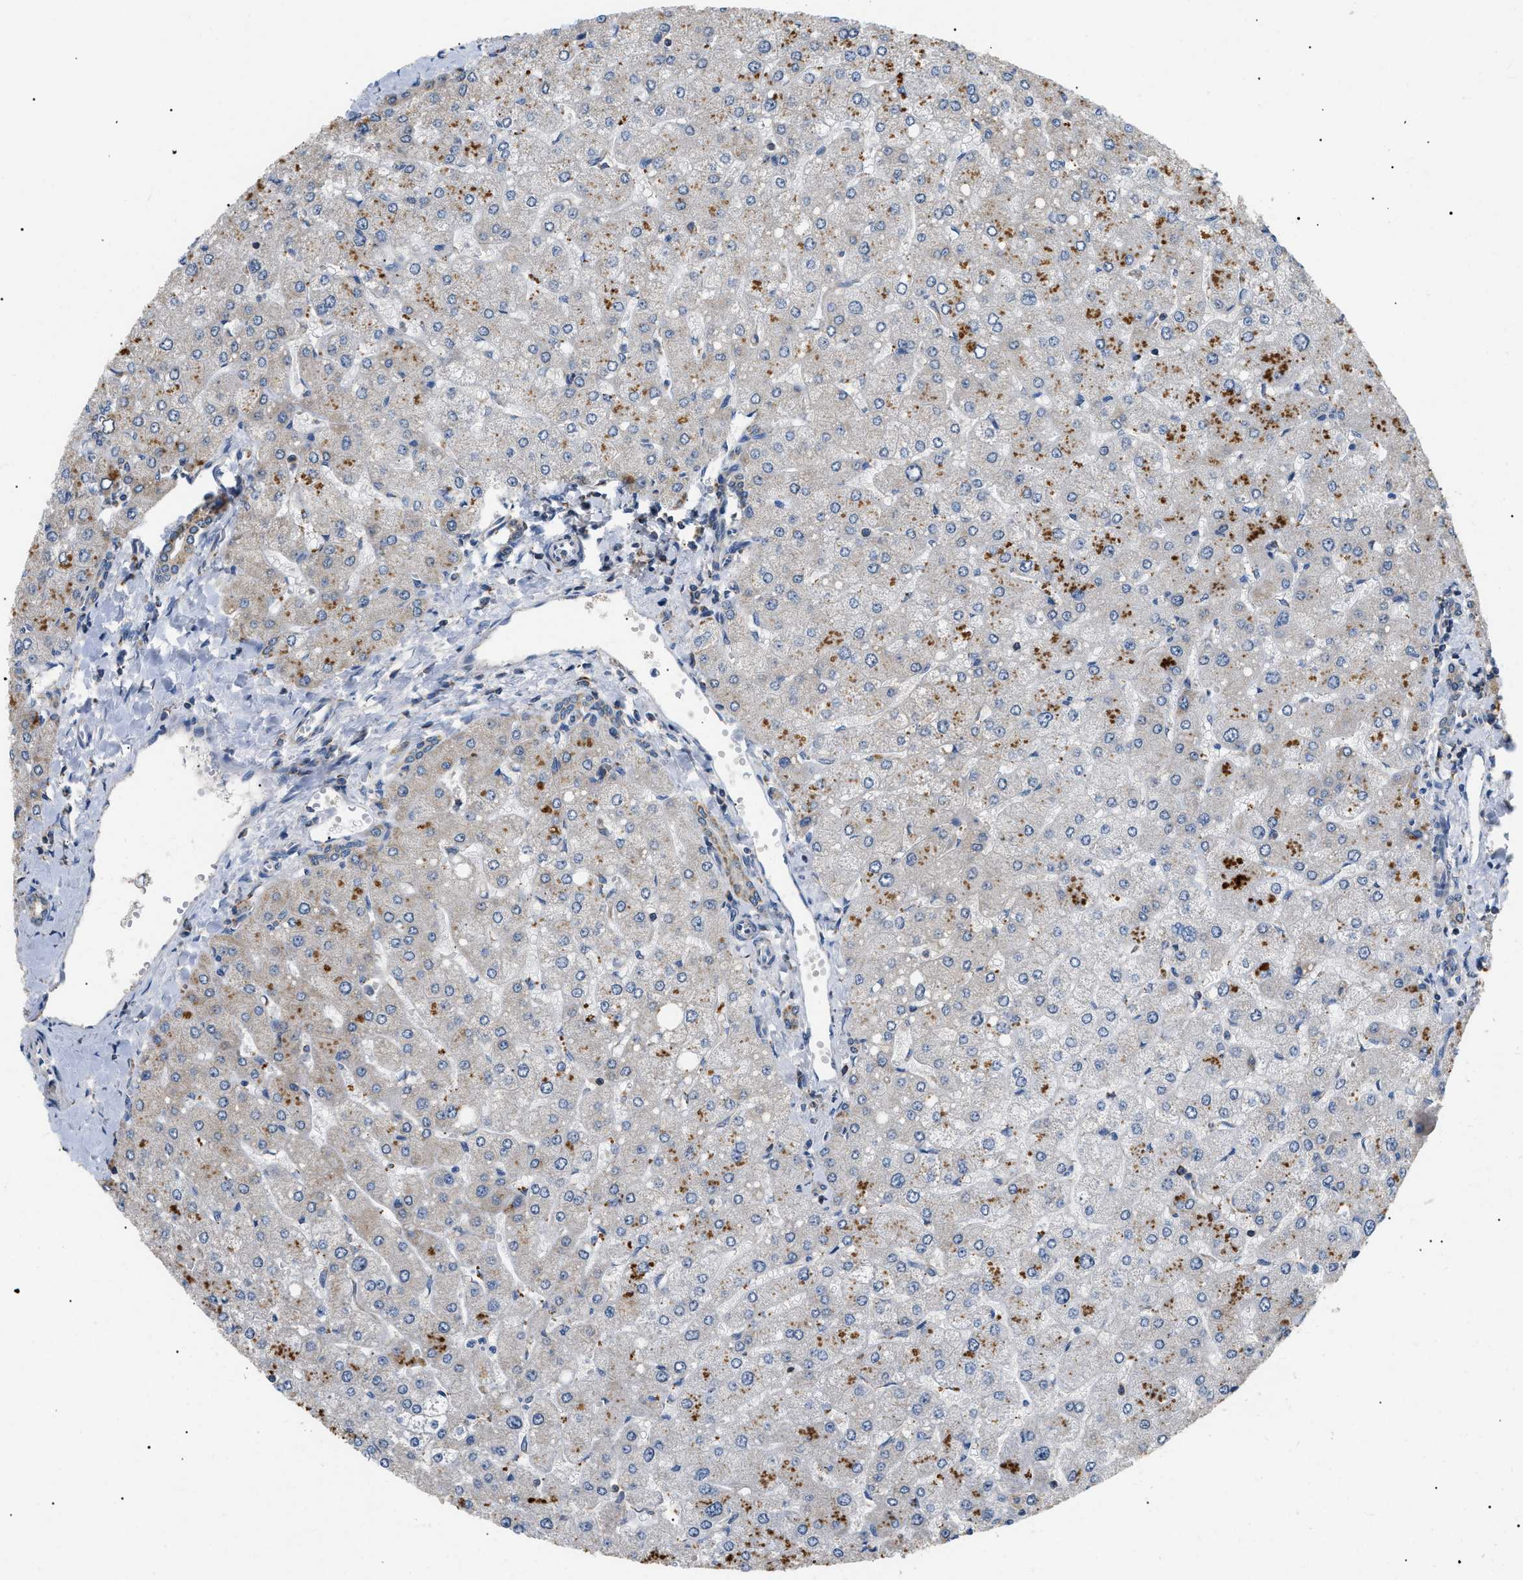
{"staining": {"intensity": "weak", "quantity": "25%-75%", "location": "cytoplasmic/membranous"}, "tissue": "liver", "cell_type": "Cholangiocytes", "image_type": "normal", "snomed": [{"axis": "morphology", "description": "Normal tissue, NOS"}, {"axis": "topography", "description": "Liver"}], "caption": "Immunohistochemistry (IHC) photomicrograph of benign liver: human liver stained using immunohistochemistry (IHC) displays low levels of weak protein expression localized specifically in the cytoplasmic/membranous of cholangiocytes, appearing as a cytoplasmic/membranous brown color.", "gene": "TOMM6", "patient": {"sex": "male", "age": 55}}